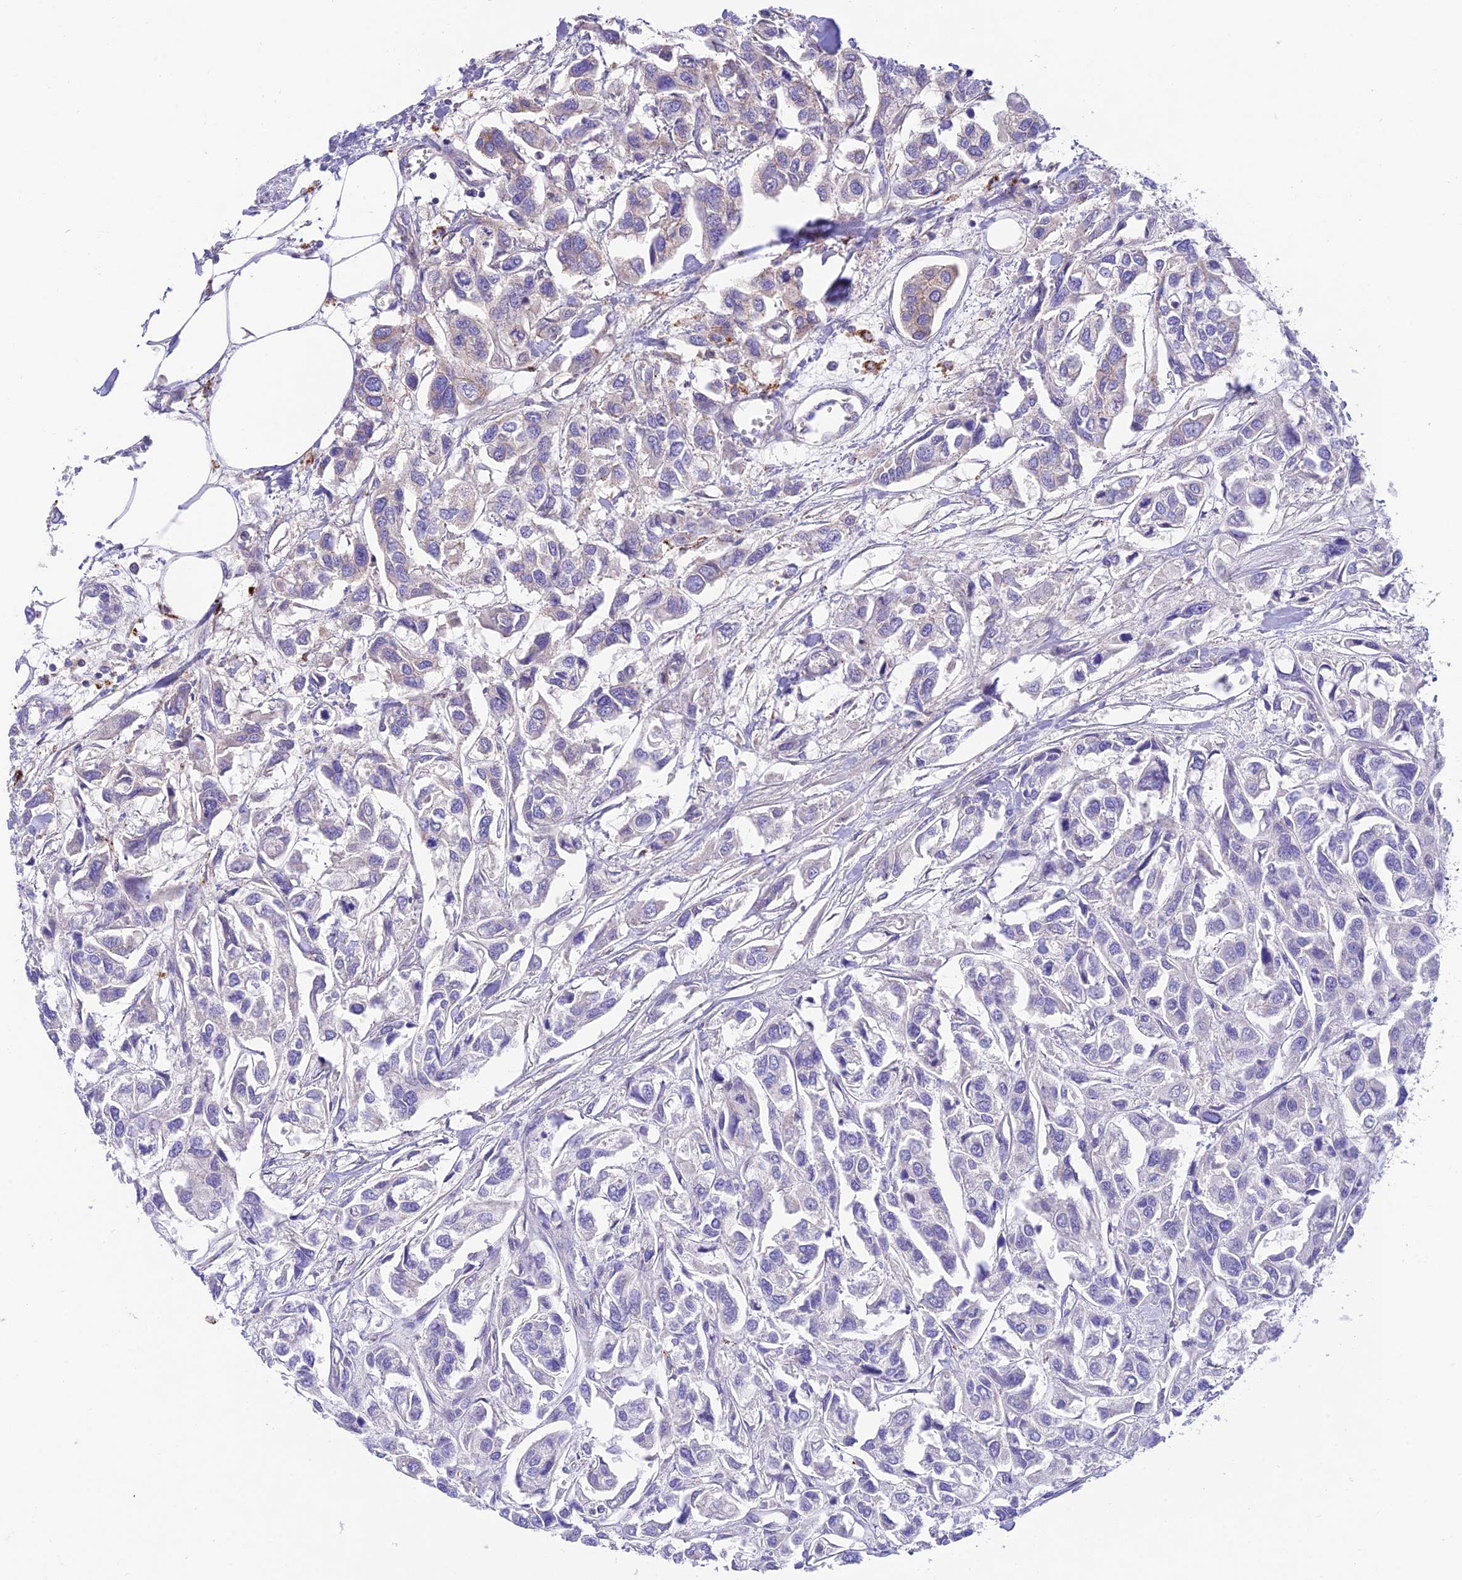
{"staining": {"intensity": "negative", "quantity": "none", "location": "none"}, "tissue": "urothelial cancer", "cell_type": "Tumor cells", "image_type": "cancer", "snomed": [{"axis": "morphology", "description": "Urothelial carcinoma, High grade"}, {"axis": "topography", "description": "Urinary bladder"}], "caption": "This photomicrograph is of high-grade urothelial carcinoma stained with IHC to label a protein in brown with the nuclei are counter-stained blue. There is no positivity in tumor cells. Nuclei are stained in blue.", "gene": "CCDC157", "patient": {"sex": "male", "age": 67}}